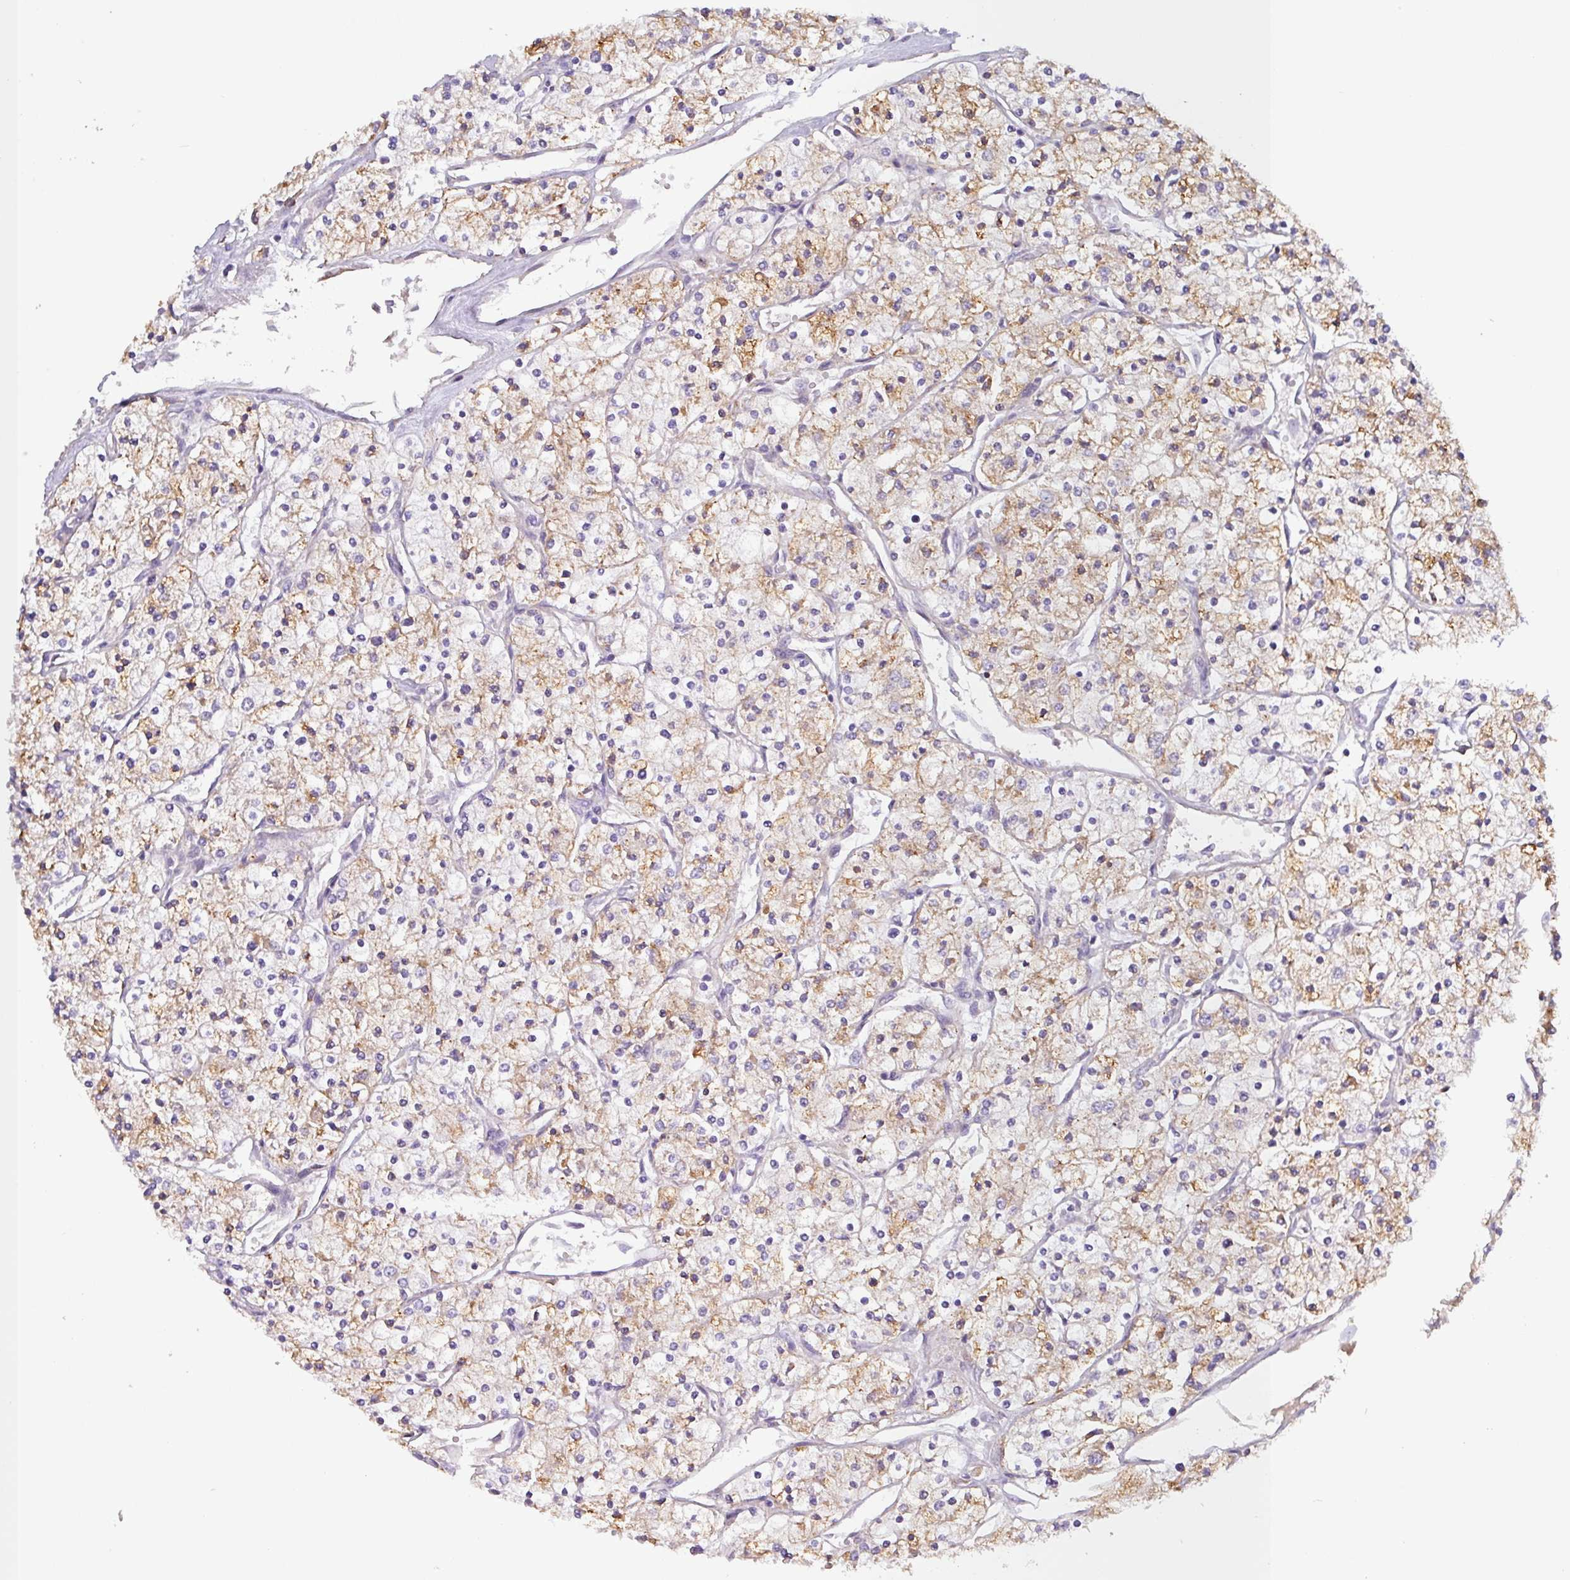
{"staining": {"intensity": "moderate", "quantity": "25%-75%", "location": "cytoplasmic/membranous"}, "tissue": "renal cancer", "cell_type": "Tumor cells", "image_type": "cancer", "snomed": [{"axis": "morphology", "description": "Adenocarcinoma, NOS"}, {"axis": "topography", "description": "Kidney"}], "caption": "Protein staining shows moderate cytoplasmic/membranous staining in approximately 25%-75% of tumor cells in adenocarcinoma (renal). (Brightfield microscopy of DAB IHC at high magnification).", "gene": "SFTPB", "patient": {"sex": "male", "age": 80}}